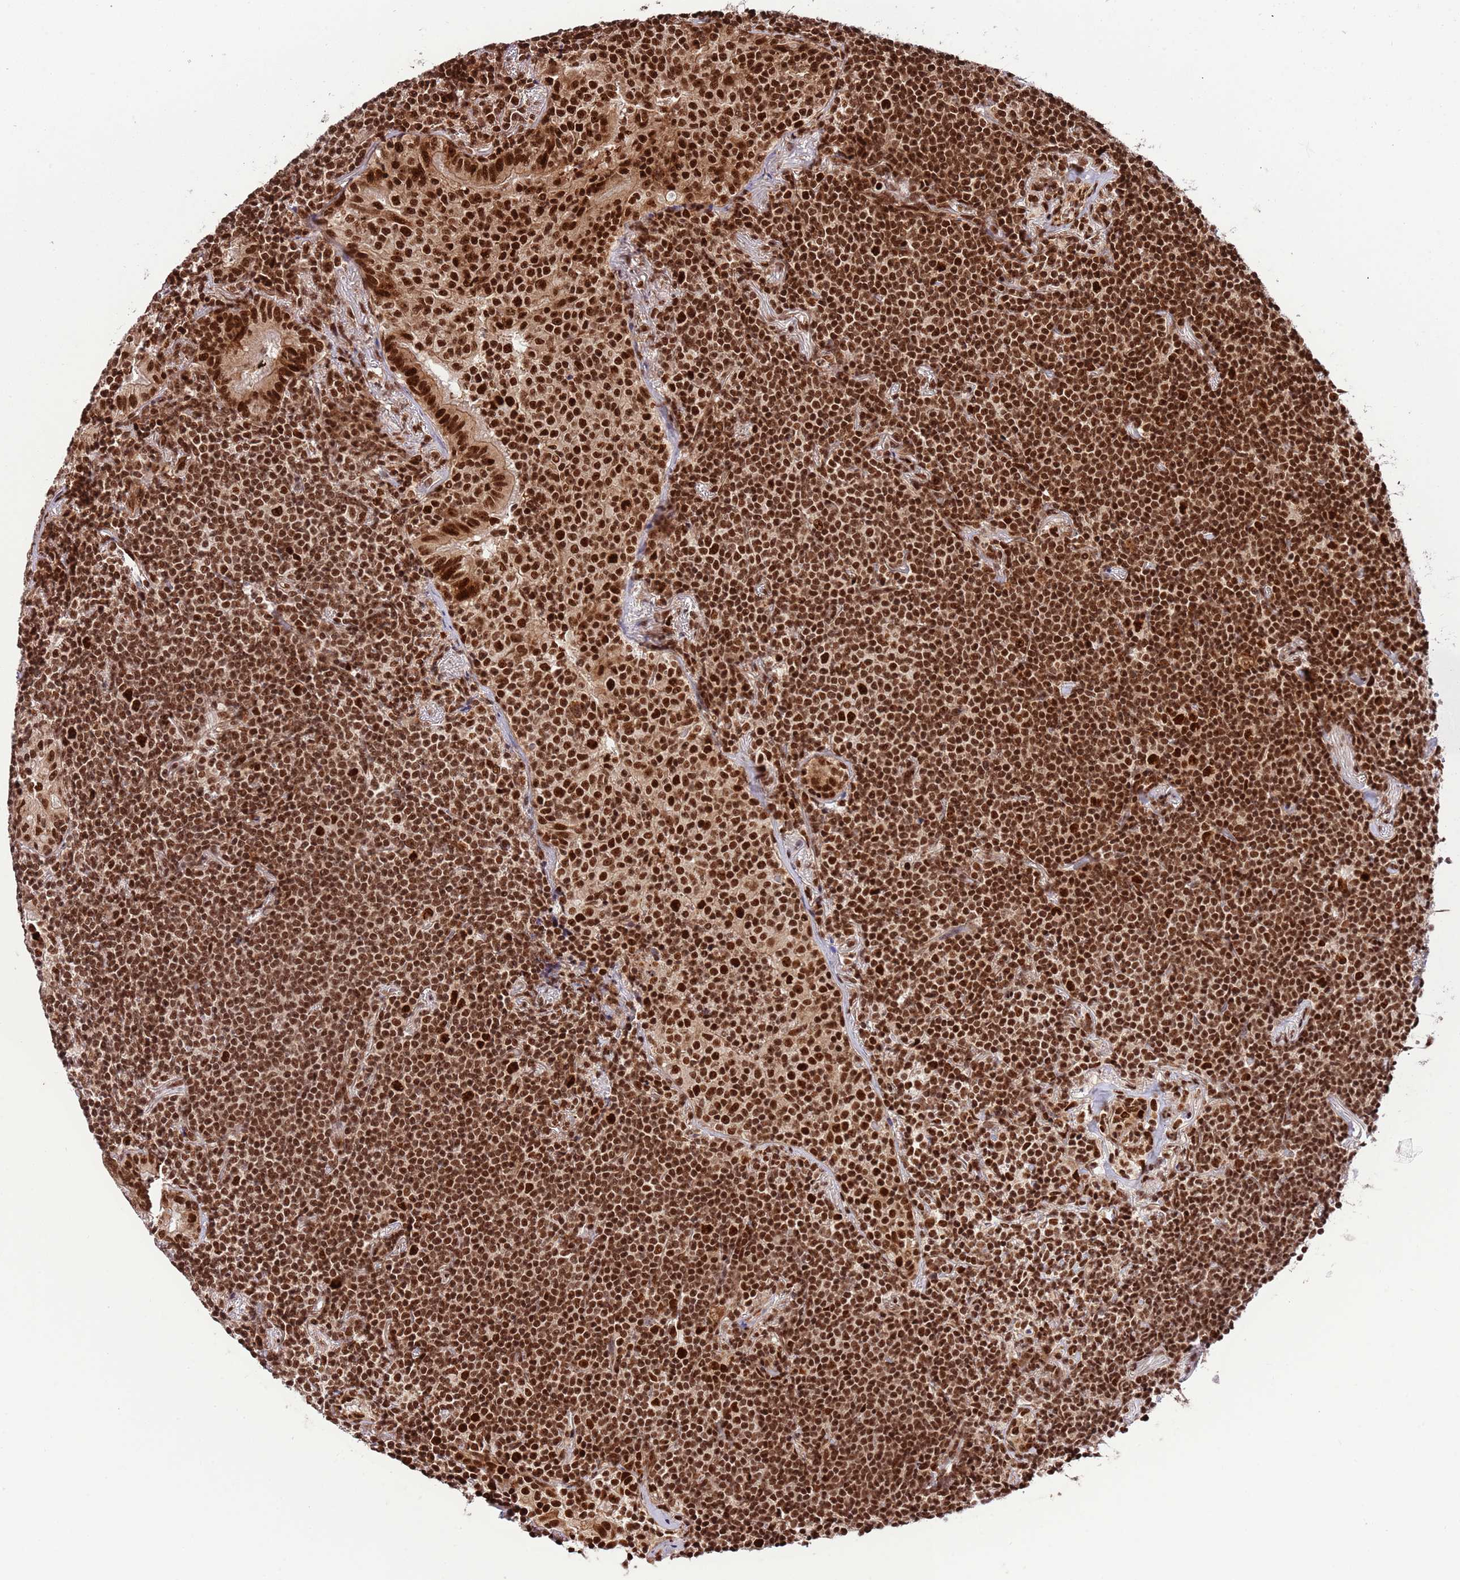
{"staining": {"intensity": "strong", "quantity": ">75%", "location": "nuclear"}, "tissue": "lymphoma", "cell_type": "Tumor cells", "image_type": "cancer", "snomed": [{"axis": "morphology", "description": "Malignant lymphoma, non-Hodgkin's type, Low grade"}, {"axis": "topography", "description": "Lung"}], "caption": "Immunohistochemistry image of neoplastic tissue: malignant lymphoma, non-Hodgkin's type (low-grade) stained using immunohistochemistry (IHC) displays high levels of strong protein expression localized specifically in the nuclear of tumor cells, appearing as a nuclear brown color.", "gene": "RIF1", "patient": {"sex": "female", "age": 71}}